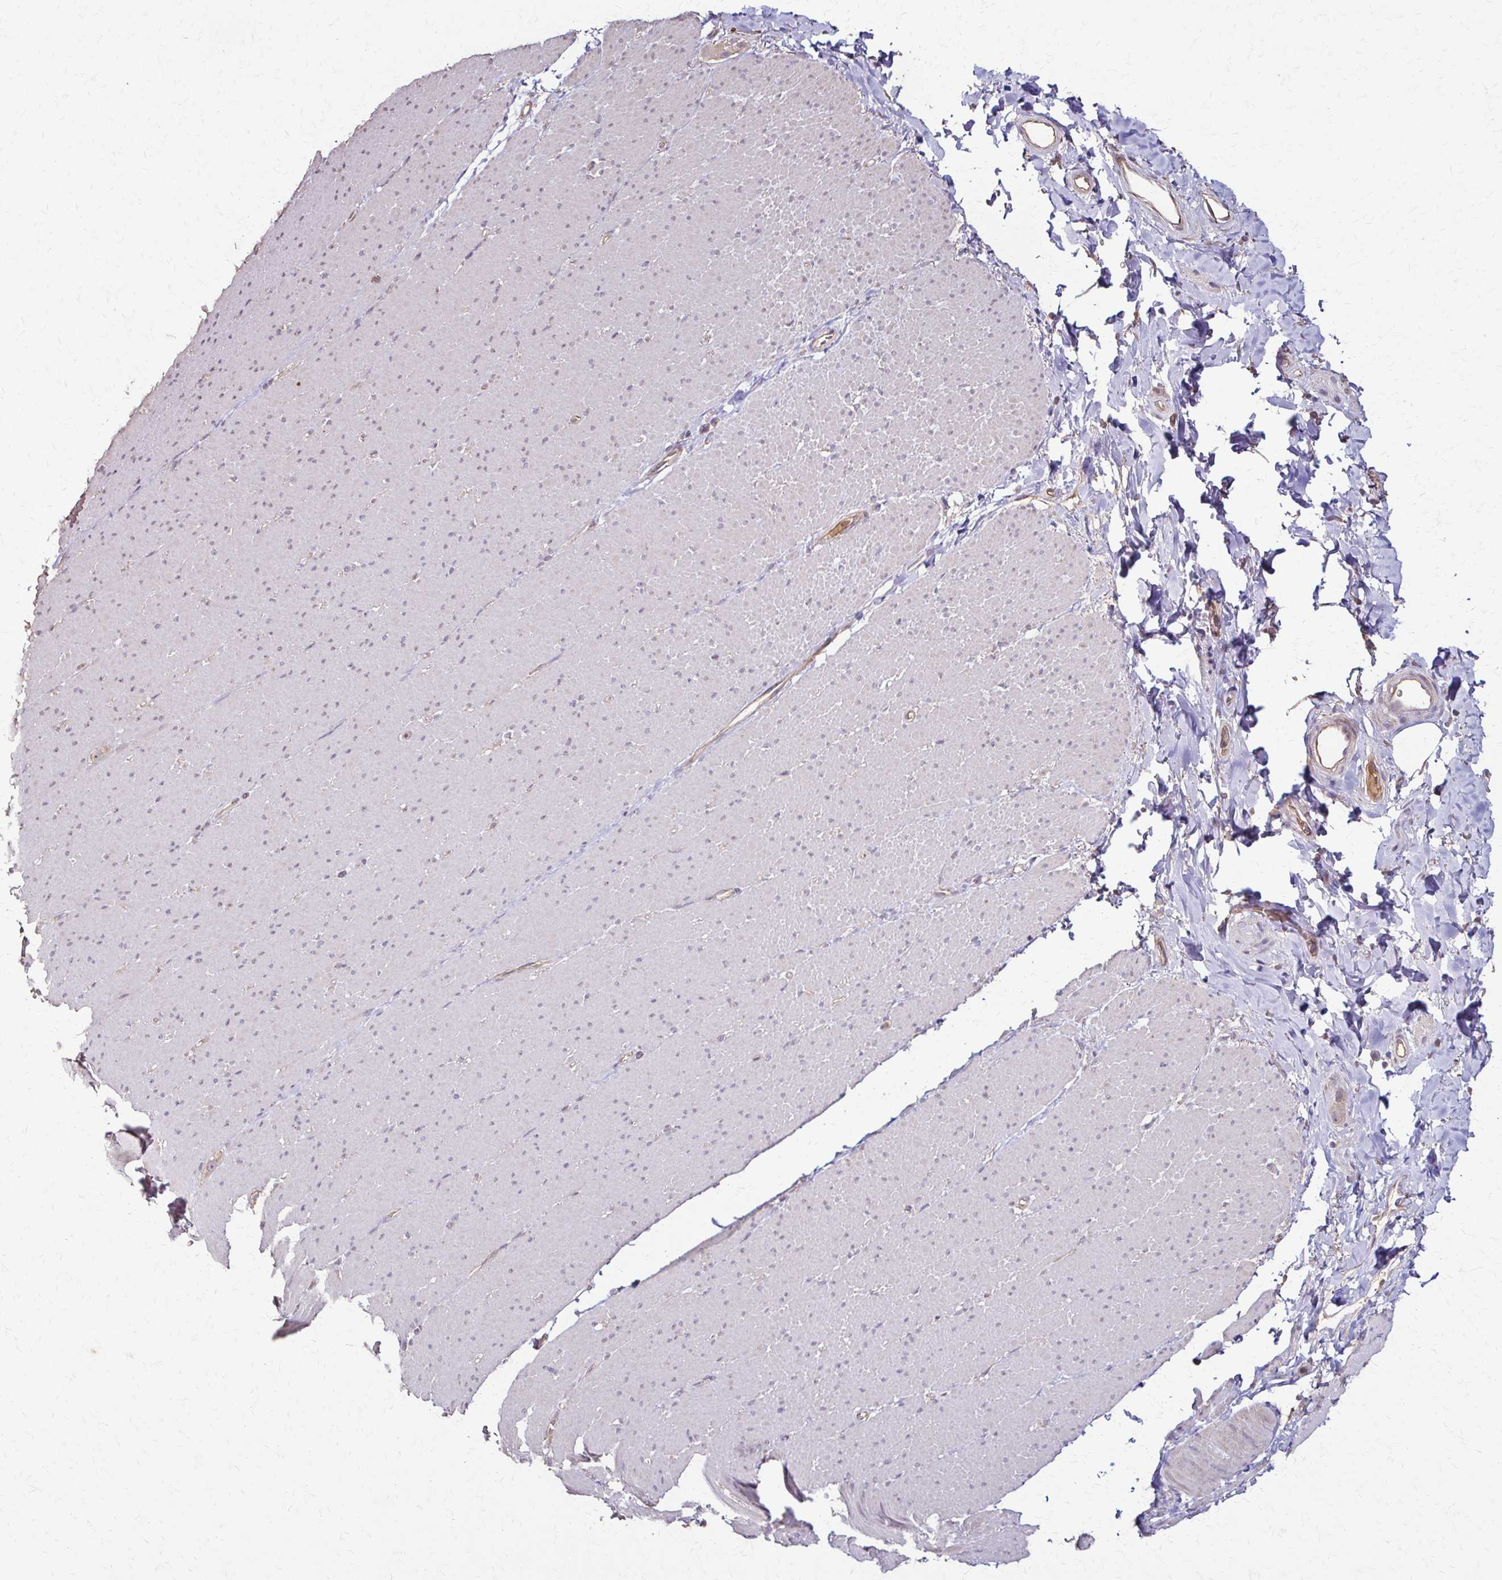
{"staining": {"intensity": "negative", "quantity": "none", "location": "none"}, "tissue": "smooth muscle", "cell_type": "Smooth muscle cells", "image_type": "normal", "snomed": [{"axis": "morphology", "description": "Normal tissue, NOS"}, {"axis": "topography", "description": "Smooth muscle"}, {"axis": "topography", "description": "Rectum"}], "caption": "Smooth muscle cells are negative for brown protein staining in benign smooth muscle. The staining was performed using DAB (3,3'-diaminobenzidine) to visualize the protein expression in brown, while the nuclei were stained in blue with hematoxylin (Magnification: 20x).", "gene": "IL18BP", "patient": {"sex": "male", "age": 53}}